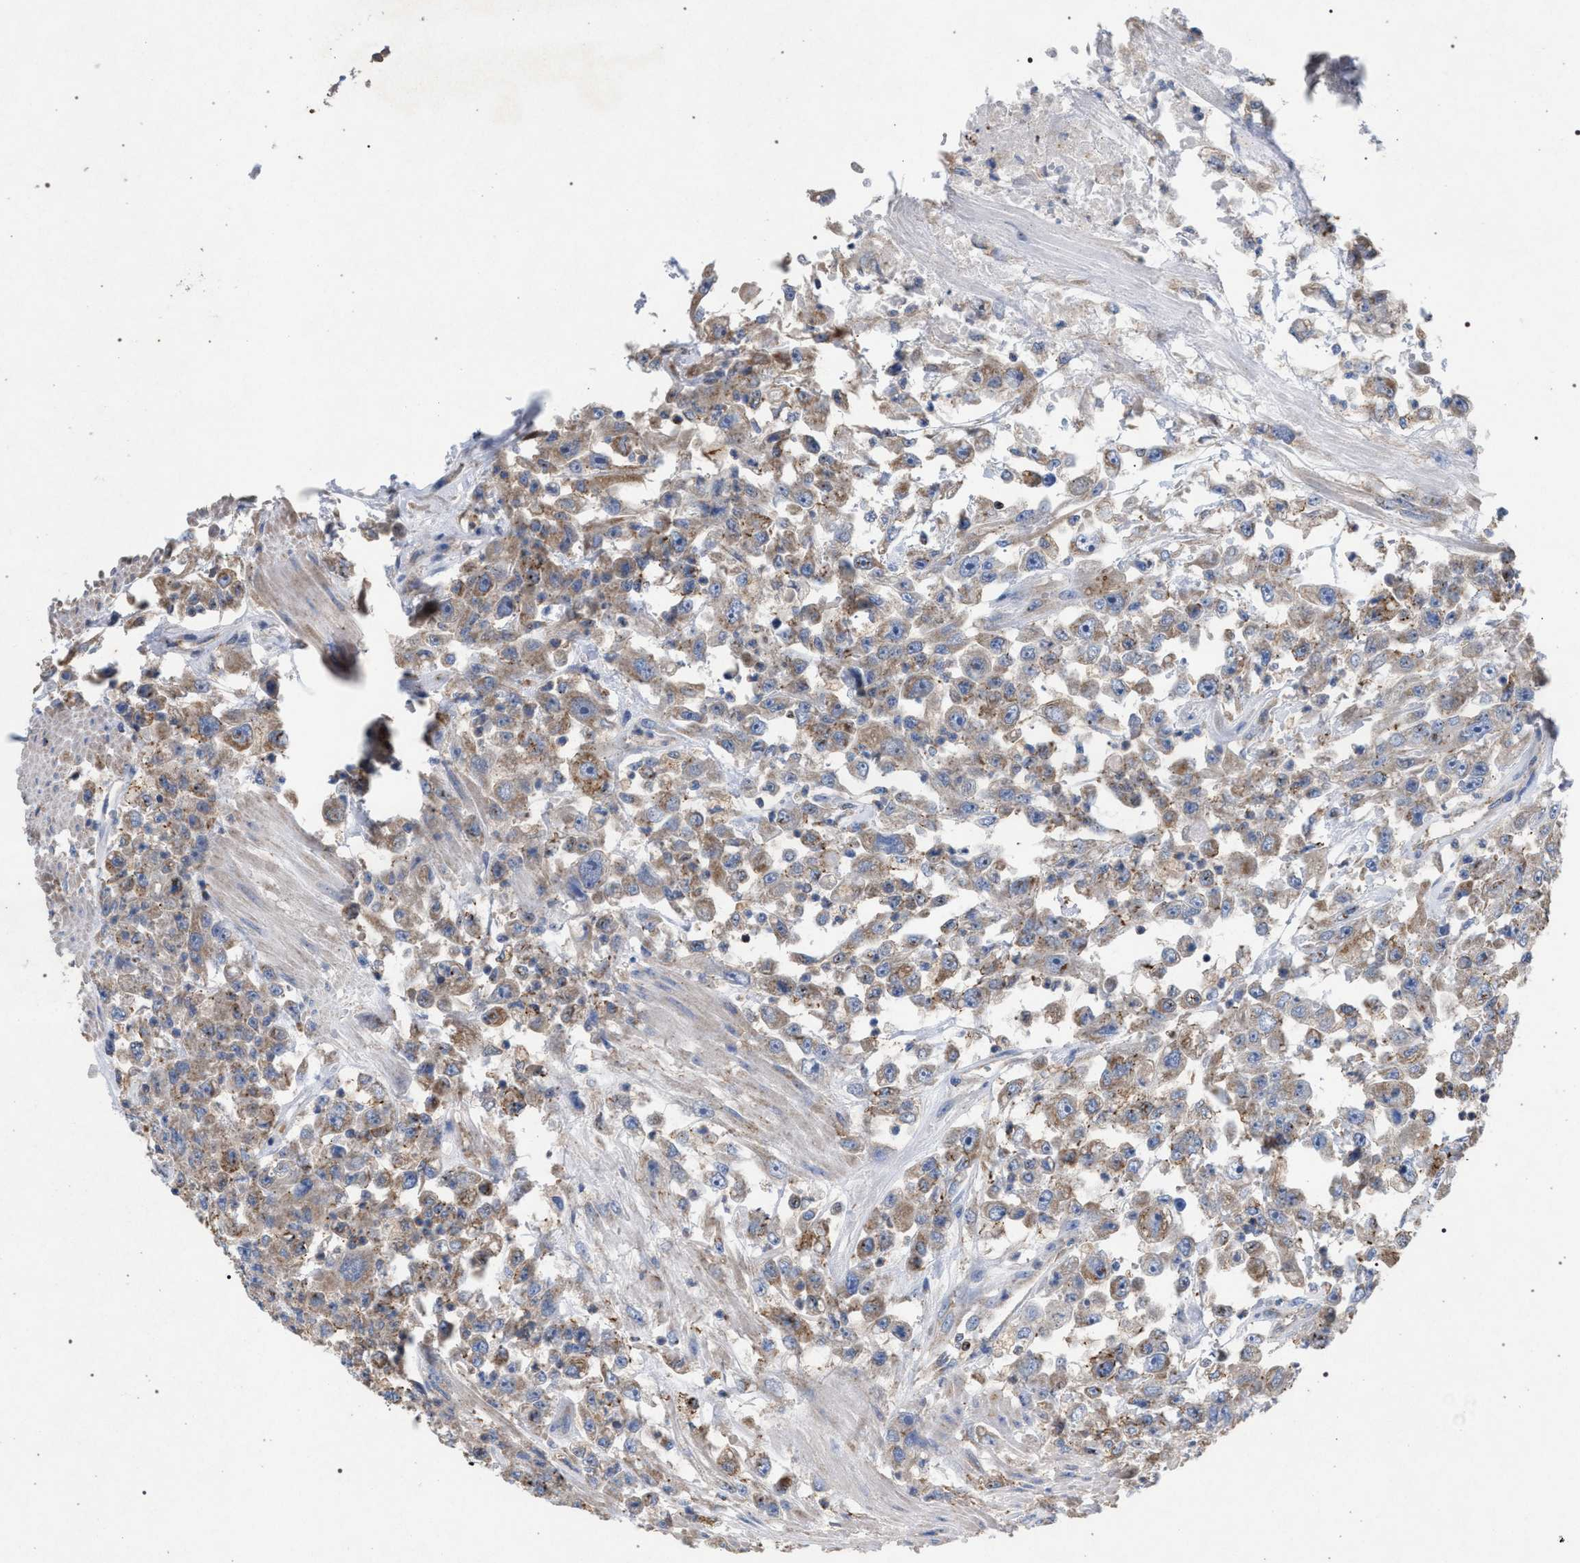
{"staining": {"intensity": "weak", "quantity": ">75%", "location": "cytoplasmic/membranous"}, "tissue": "urothelial cancer", "cell_type": "Tumor cells", "image_type": "cancer", "snomed": [{"axis": "morphology", "description": "Urothelial carcinoma, High grade"}, {"axis": "topography", "description": "Urinary bladder"}], "caption": "Protein analysis of urothelial cancer tissue exhibits weak cytoplasmic/membranous expression in about >75% of tumor cells. (DAB (3,3'-diaminobenzidine) IHC with brightfield microscopy, high magnification).", "gene": "VPS13A", "patient": {"sex": "male", "age": 46}}